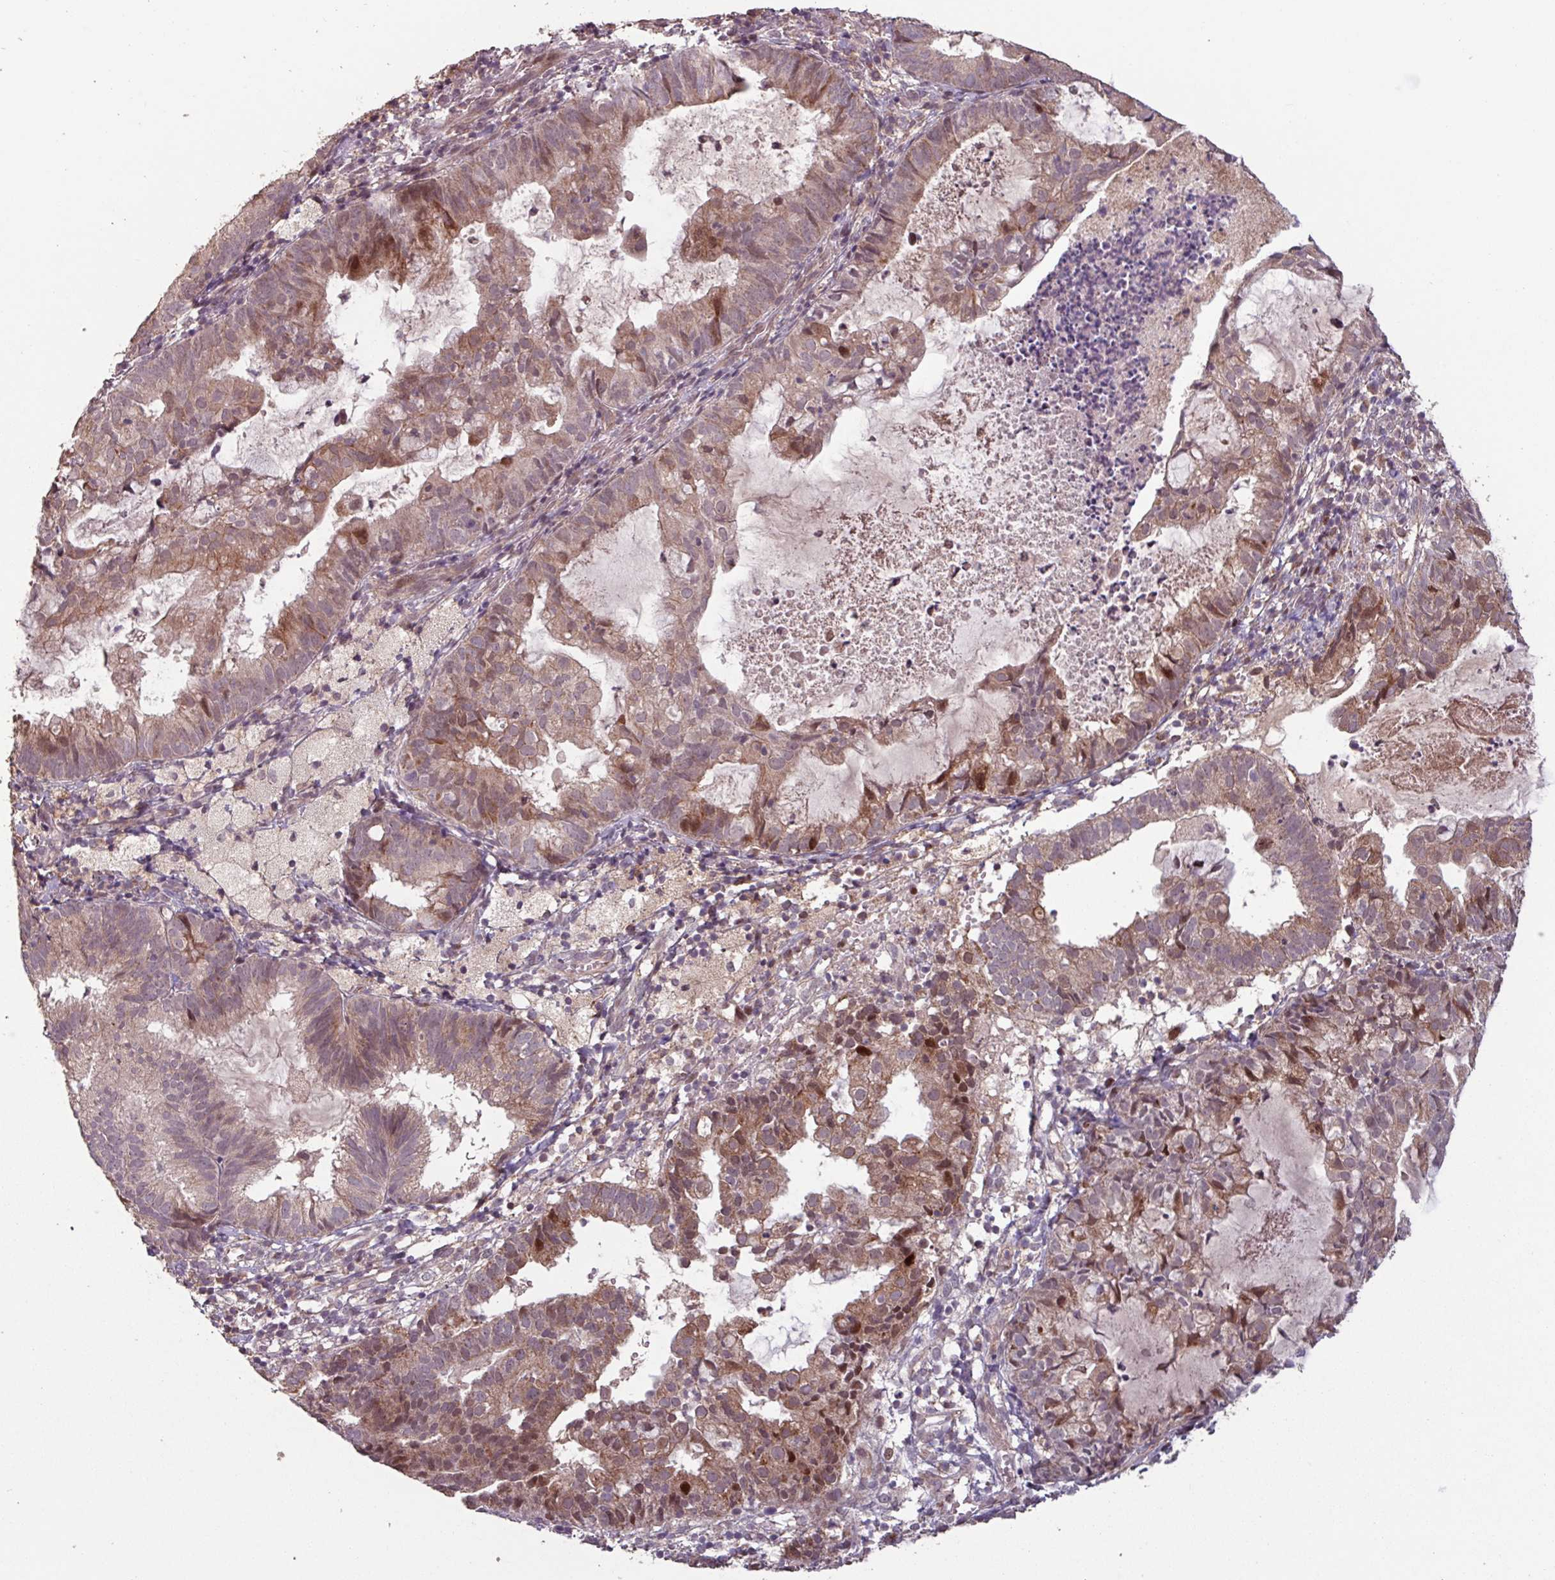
{"staining": {"intensity": "moderate", "quantity": "25%-75%", "location": "cytoplasmic/membranous,nuclear"}, "tissue": "endometrial cancer", "cell_type": "Tumor cells", "image_type": "cancer", "snomed": [{"axis": "morphology", "description": "Adenocarcinoma, NOS"}, {"axis": "topography", "description": "Endometrium"}], "caption": "Protein expression by IHC shows moderate cytoplasmic/membranous and nuclear expression in about 25%-75% of tumor cells in endometrial adenocarcinoma.", "gene": "TMEM88", "patient": {"sex": "female", "age": 80}}